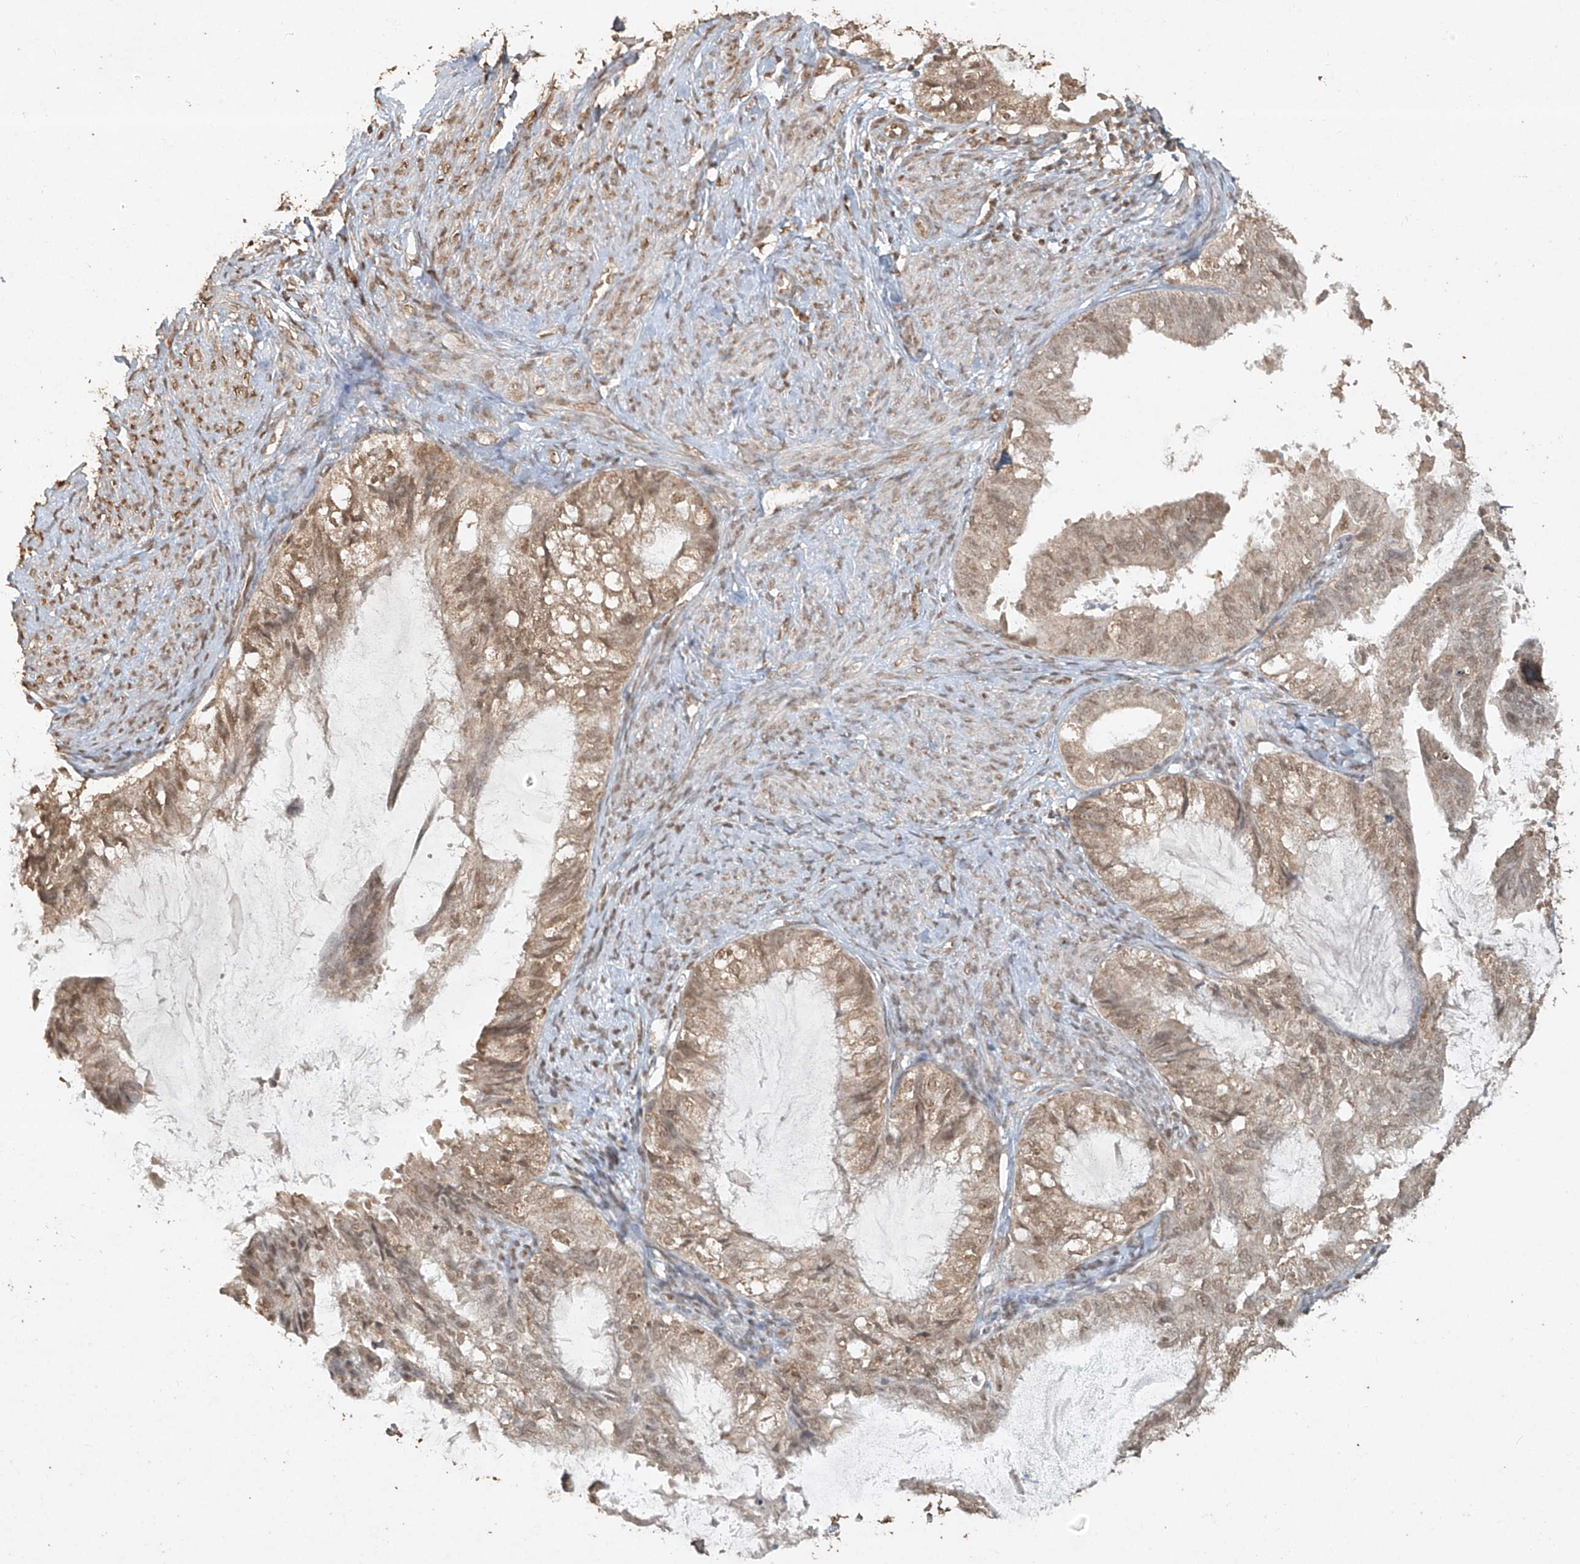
{"staining": {"intensity": "moderate", "quantity": ">75%", "location": "nuclear"}, "tissue": "cervical cancer", "cell_type": "Tumor cells", "image_type": "cancer", "snomed": [{"axis": "morphology", "description": "Normal tissue, NOS"}, {"axis": "morphology", "description": "Adenocarcinoma, NOS"}, {"axis": "topography", "description": "Cervix"}, {"axis": "topography", "description": "Endometrium"}], "caption": "Tumor cells show medium levels of moderate nuclear positivity in about >75% of cells in human cervical adenocarcinoma.", "gene": "TIGAR", "patient": {"sex": "female", "age": 86}}